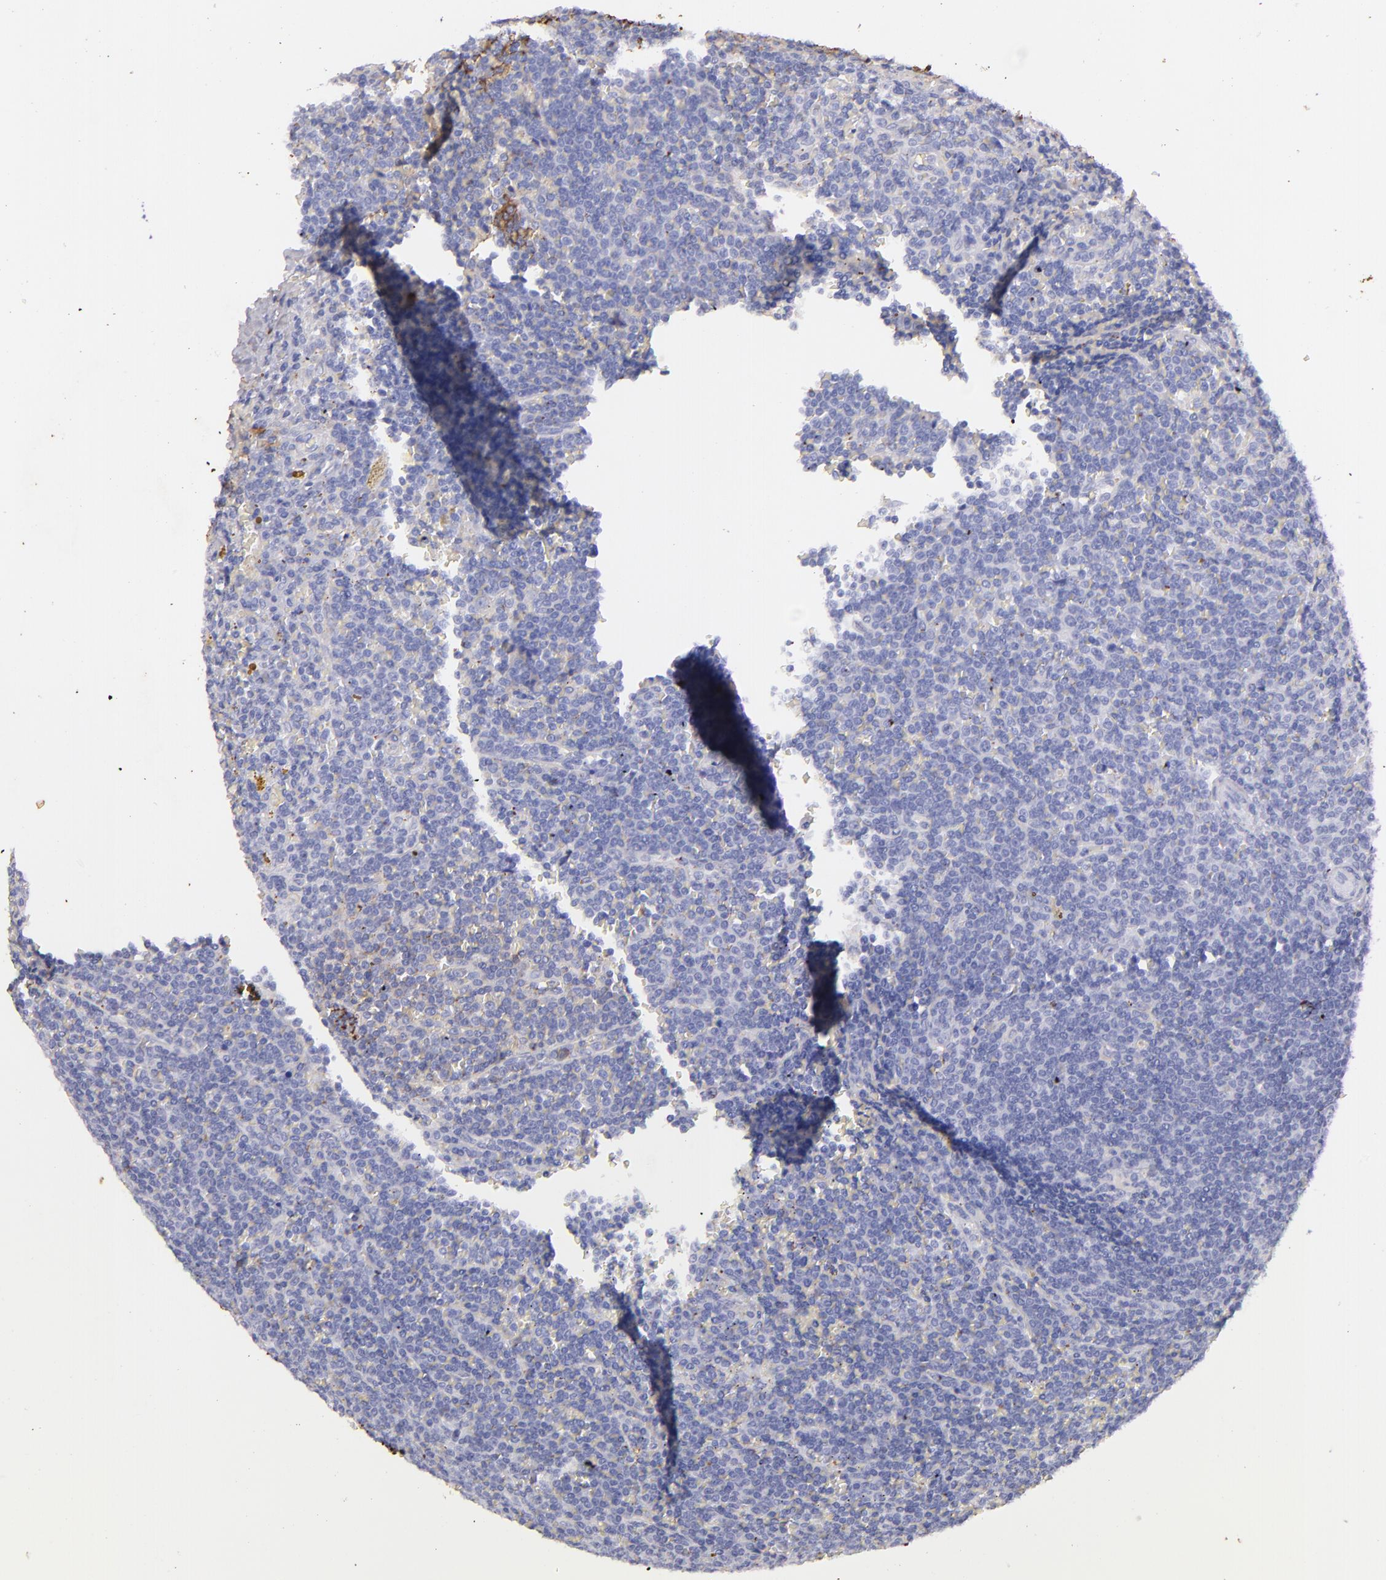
{"staining": {"intensity": "negative", "quantity": "none", "location": "none"}, "tissue": "lymphoma", "cell_type": "Tumor cells", "image_type": "cancer", "snomed": [{"axis": "morphology", "description": "Malignant lymphoma, non-Hodgkin's type, Low grade"}, {"axis": "topography", "description": "Spleen"}], "caption": "Immunohistochemistry photomicrograph of lymphoma stained for a protein (brown), which shows no expression in tumor cells.", "gene": "FGB", "patient": {"sex": "male", "age": 80}}